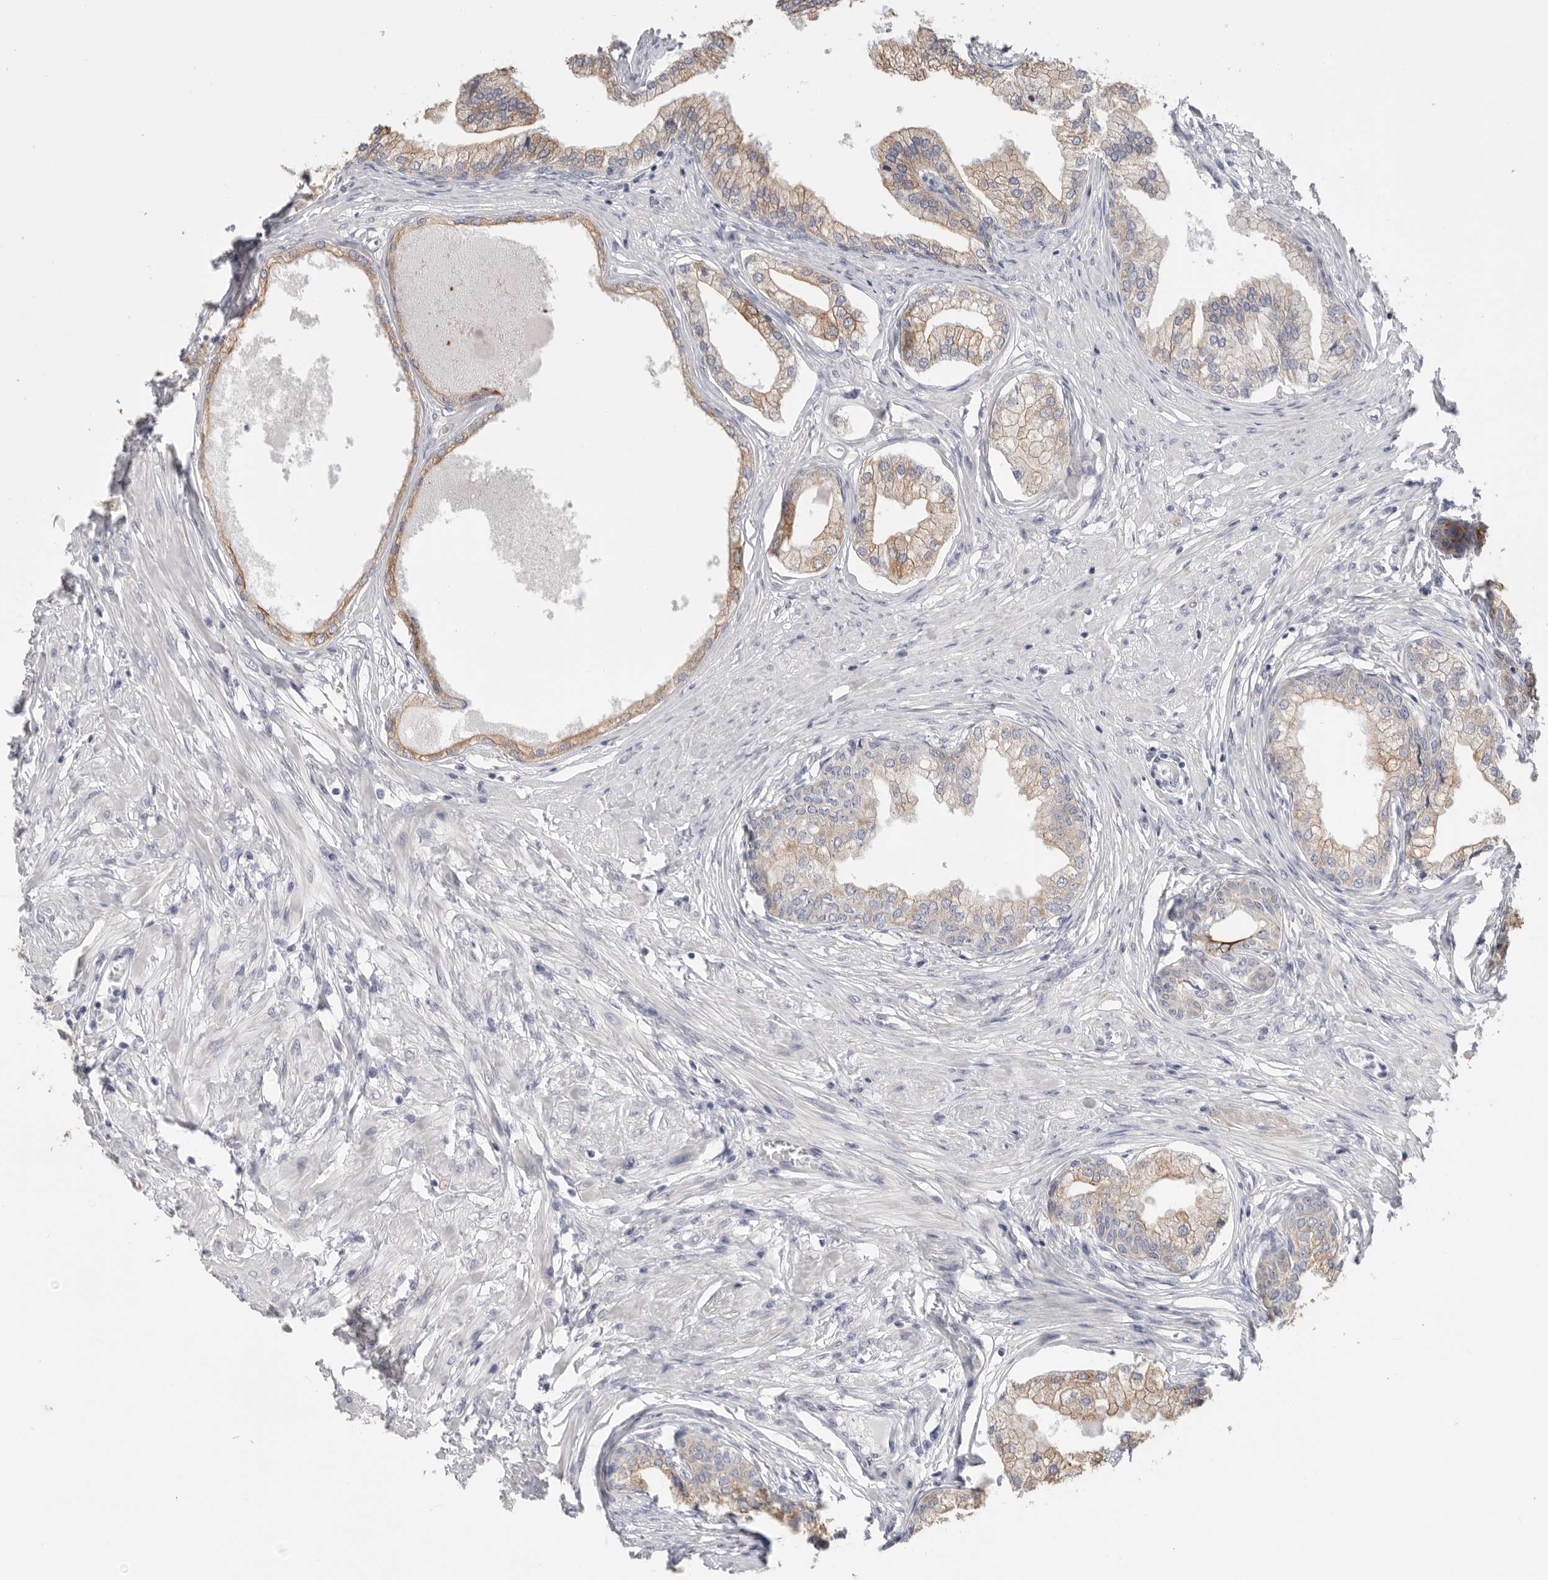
{"staining": {"intensity": "moderate", "quantity": ">75%", "location": "cytoplasmic/membranous"}, "tissue": "prostate", "cell_type": "Glandular cells", "image_type": "normal", "snomed": [{"axis": "morphology", "description": "Normal tissue, NOS"}, {"axis": "morphology", "description": "Urothelial carcinoma, Low grade"}, {"axis": "topography", "description": "Urinary bladder"}, {"axis": "topography", "description": "Prostate"}], "caption": "High-power microscopy captured an immunohistochemistry micrograph of unremarkable prostate, revealing moderate cytoplasmic/membranous staining in approximately >75% of glandular cells. The protein of interest is stained brown, and the nuclei are stained in blue (DAB IHC with brightfield microscopy, high magnification).", "gene": "MTFR1L", "patient": {"sex": "male", "age": 60}}